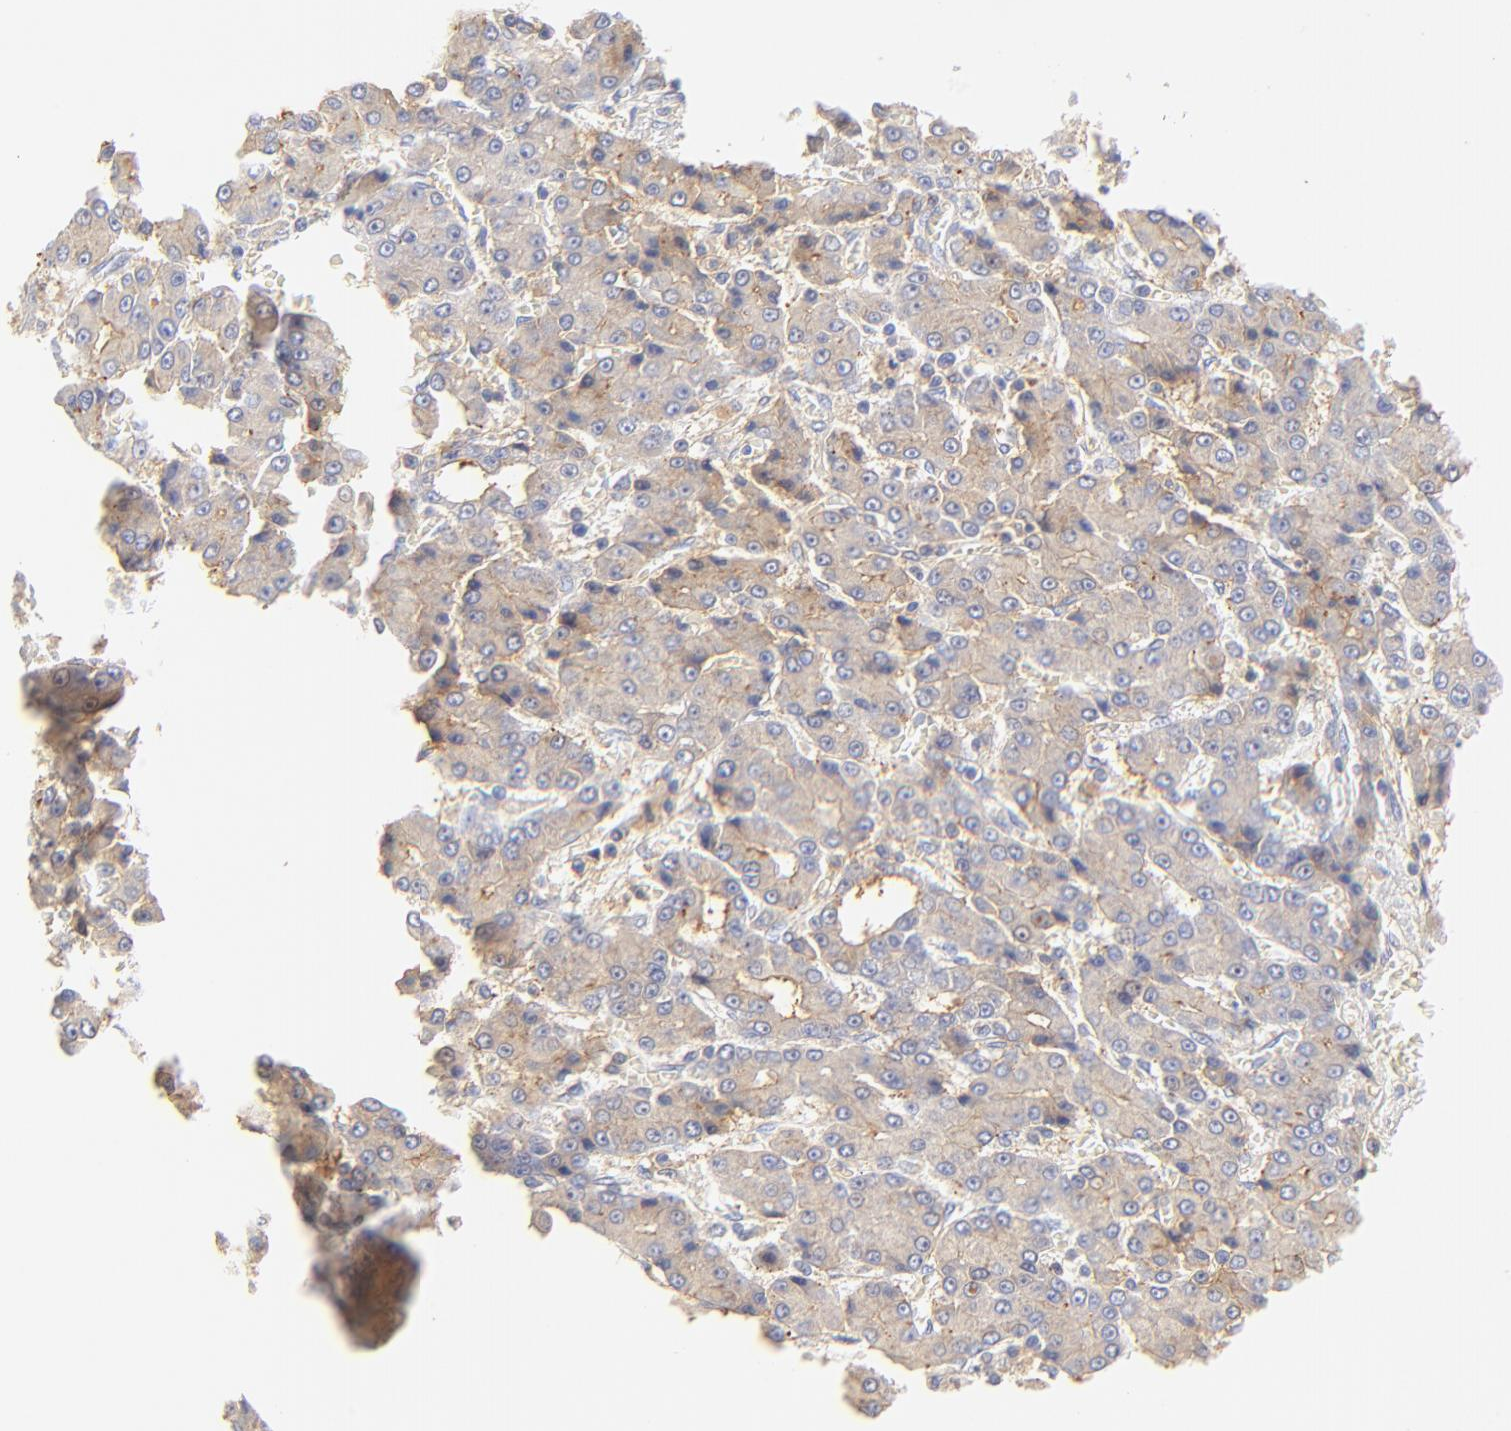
{"staining": {"intensity": "weak", "quantity": ">75%", "location": "cytoplasmic/membranous"}, "tissue": "liver cancer", "cell_type": "Tumor cells", "image_type": "cancer", "snomed": [{"axis": "morphology", "description": "Carcinoma, Hepatocellular, NOS"}, {"axis": "topography", "description": "Liver"}], "caption": "Liver cancer (hepatocellular carcinoma) stained with a brown dye shows weak cytoplasmic/membranous positive positivity in approximately >75% of tumor cells.", "gene": "MDGA2", "patient": {"sex": "male", "age": 69}}